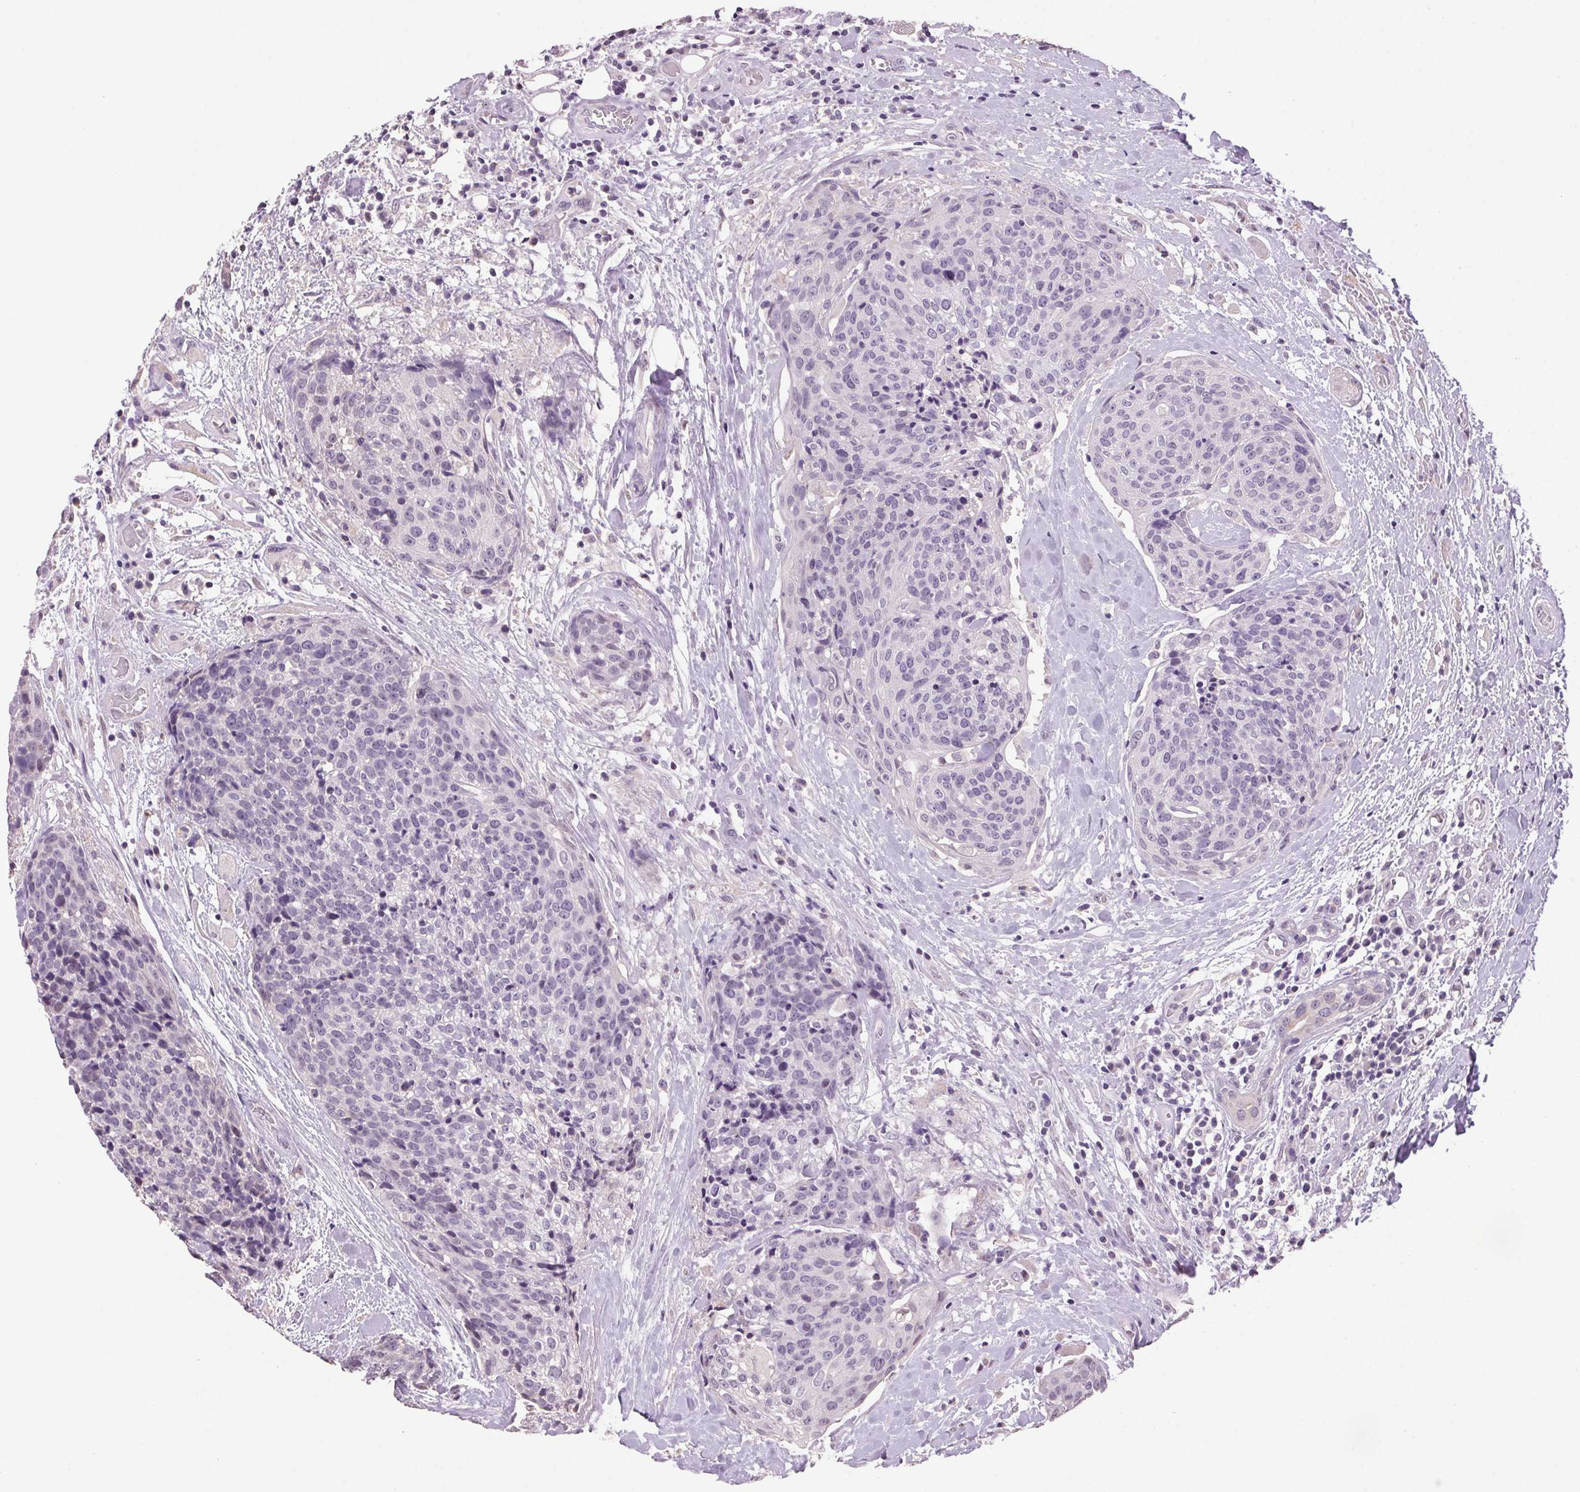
{"staining": {"intensity": "negative", "quantity": "none", "location": "none"}, "tissue": "head and neck cancer", "cell_type": "Tumor cells", "image_type": "cancer", "snomed": [{"axis": "morphology", "description": "Squamous cell carcinoma, NOS"}, {"axis": "topography", "description": "Oral tissue"}, {"axis": "topography", "description": "Head-Neck"}], "caption": "Tumor cells show no significant positivity in head and neck cancer. The staining is performed using DAB (3,3'-diaminobenzidine) brown chromogen with nuclei counter-stained in using hematoxylin.", "gene": "VWA3B", "patient": {"sex": "male", "age": 64}}